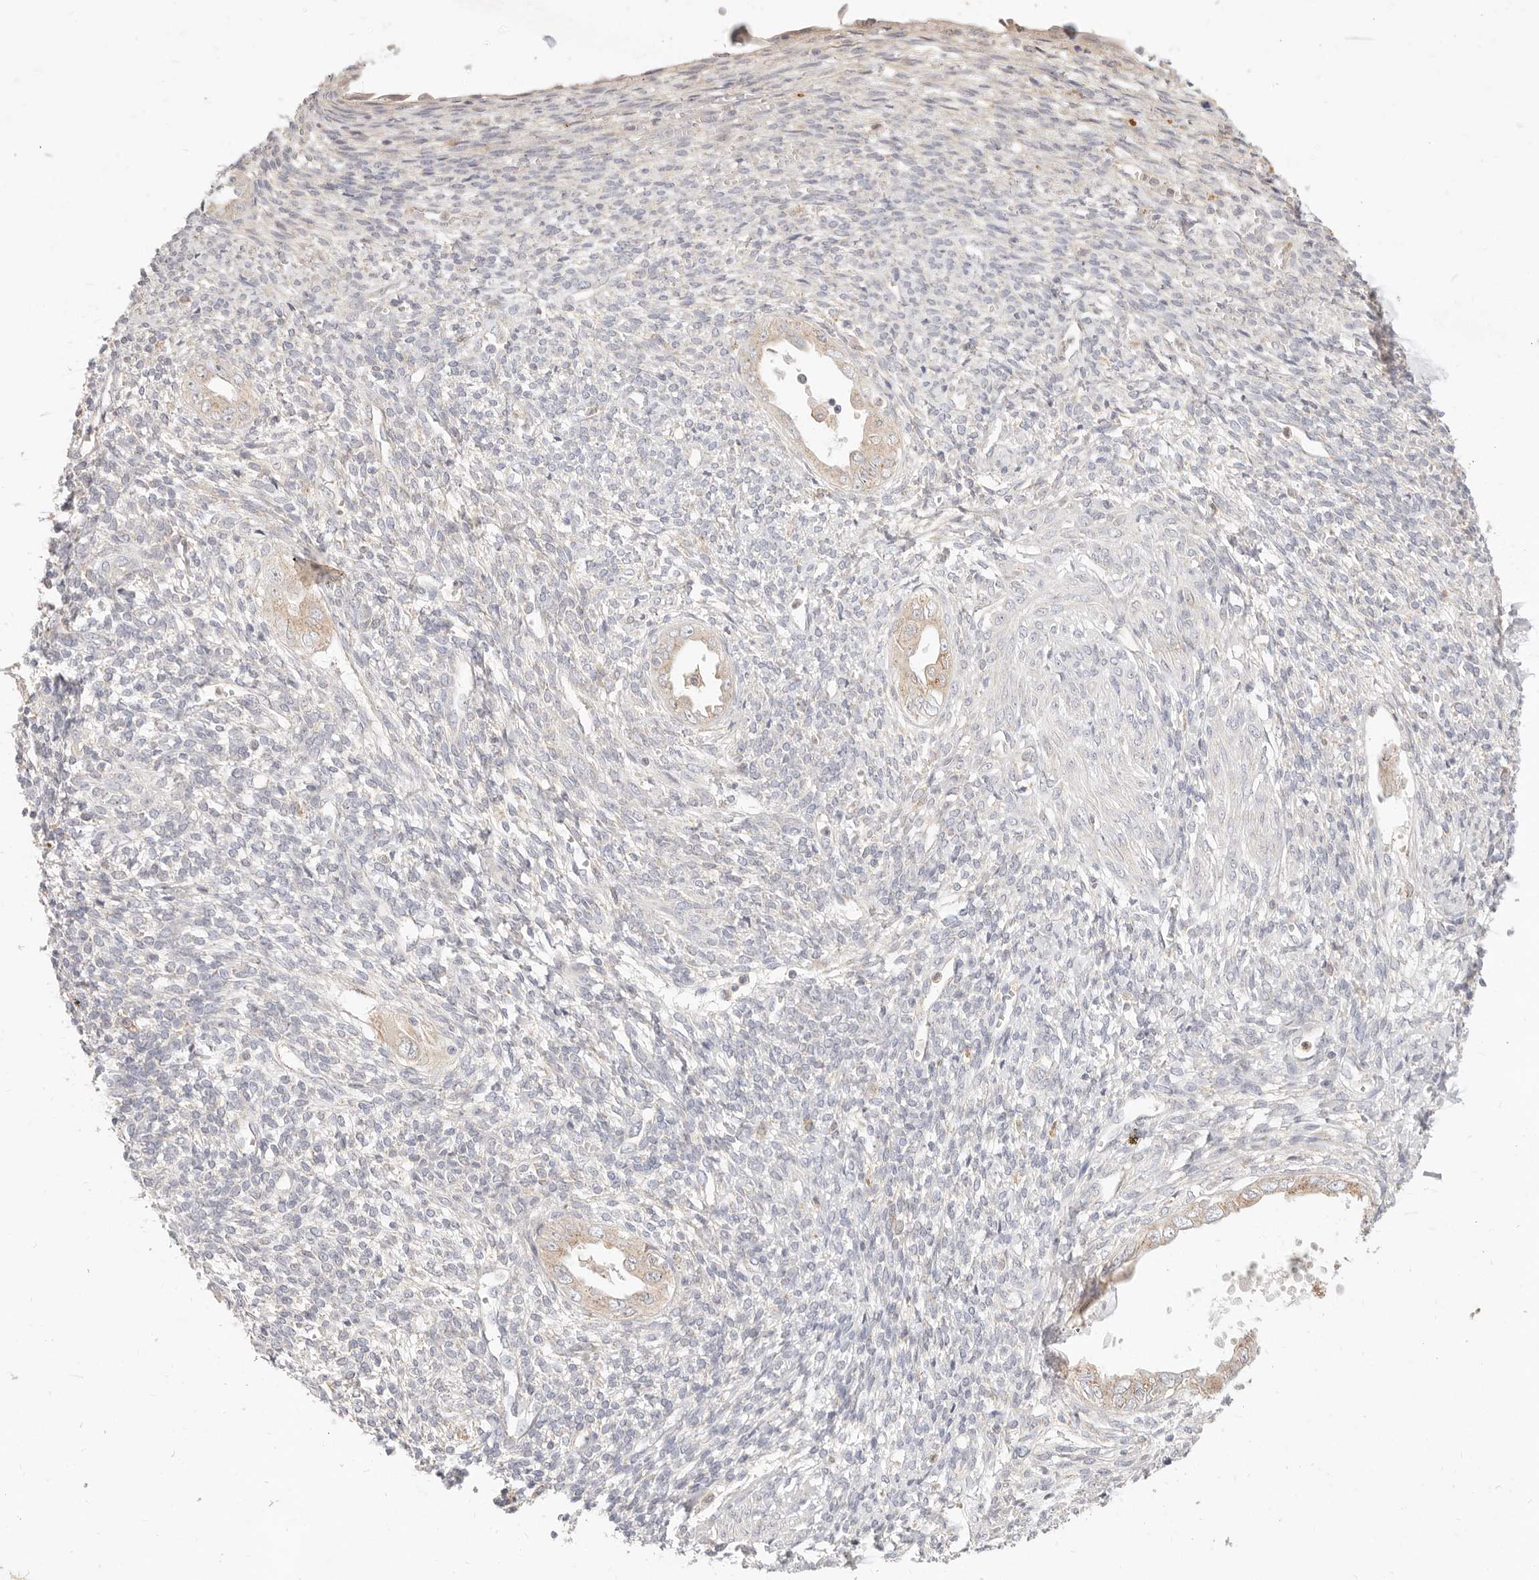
{"staining": {"intensity": "negative", "quantity": "none", "location": "none"}, "tissue": "endometrium", "cell_type": "Cells in endometrial stroma", "image_type": "normal", "snomed": [{"axis": "morphology", "description": "Normal tissue, NOS"}, {"axis": "topography", "description": "Endometrium"}], "caption": "IHC histopathology image of benign endometrium: human endometrium stained with DAB reveals no significant protein expression in cells in endometrial stroma. Brightfield microscopy of IHC stained with DAB (3,3'-diaminobenzidine) (brown) and hematoxylin (blue), captured at high magnification.", "gene": "ACOX1", "patient": {"sex": "female", "age": 66}}